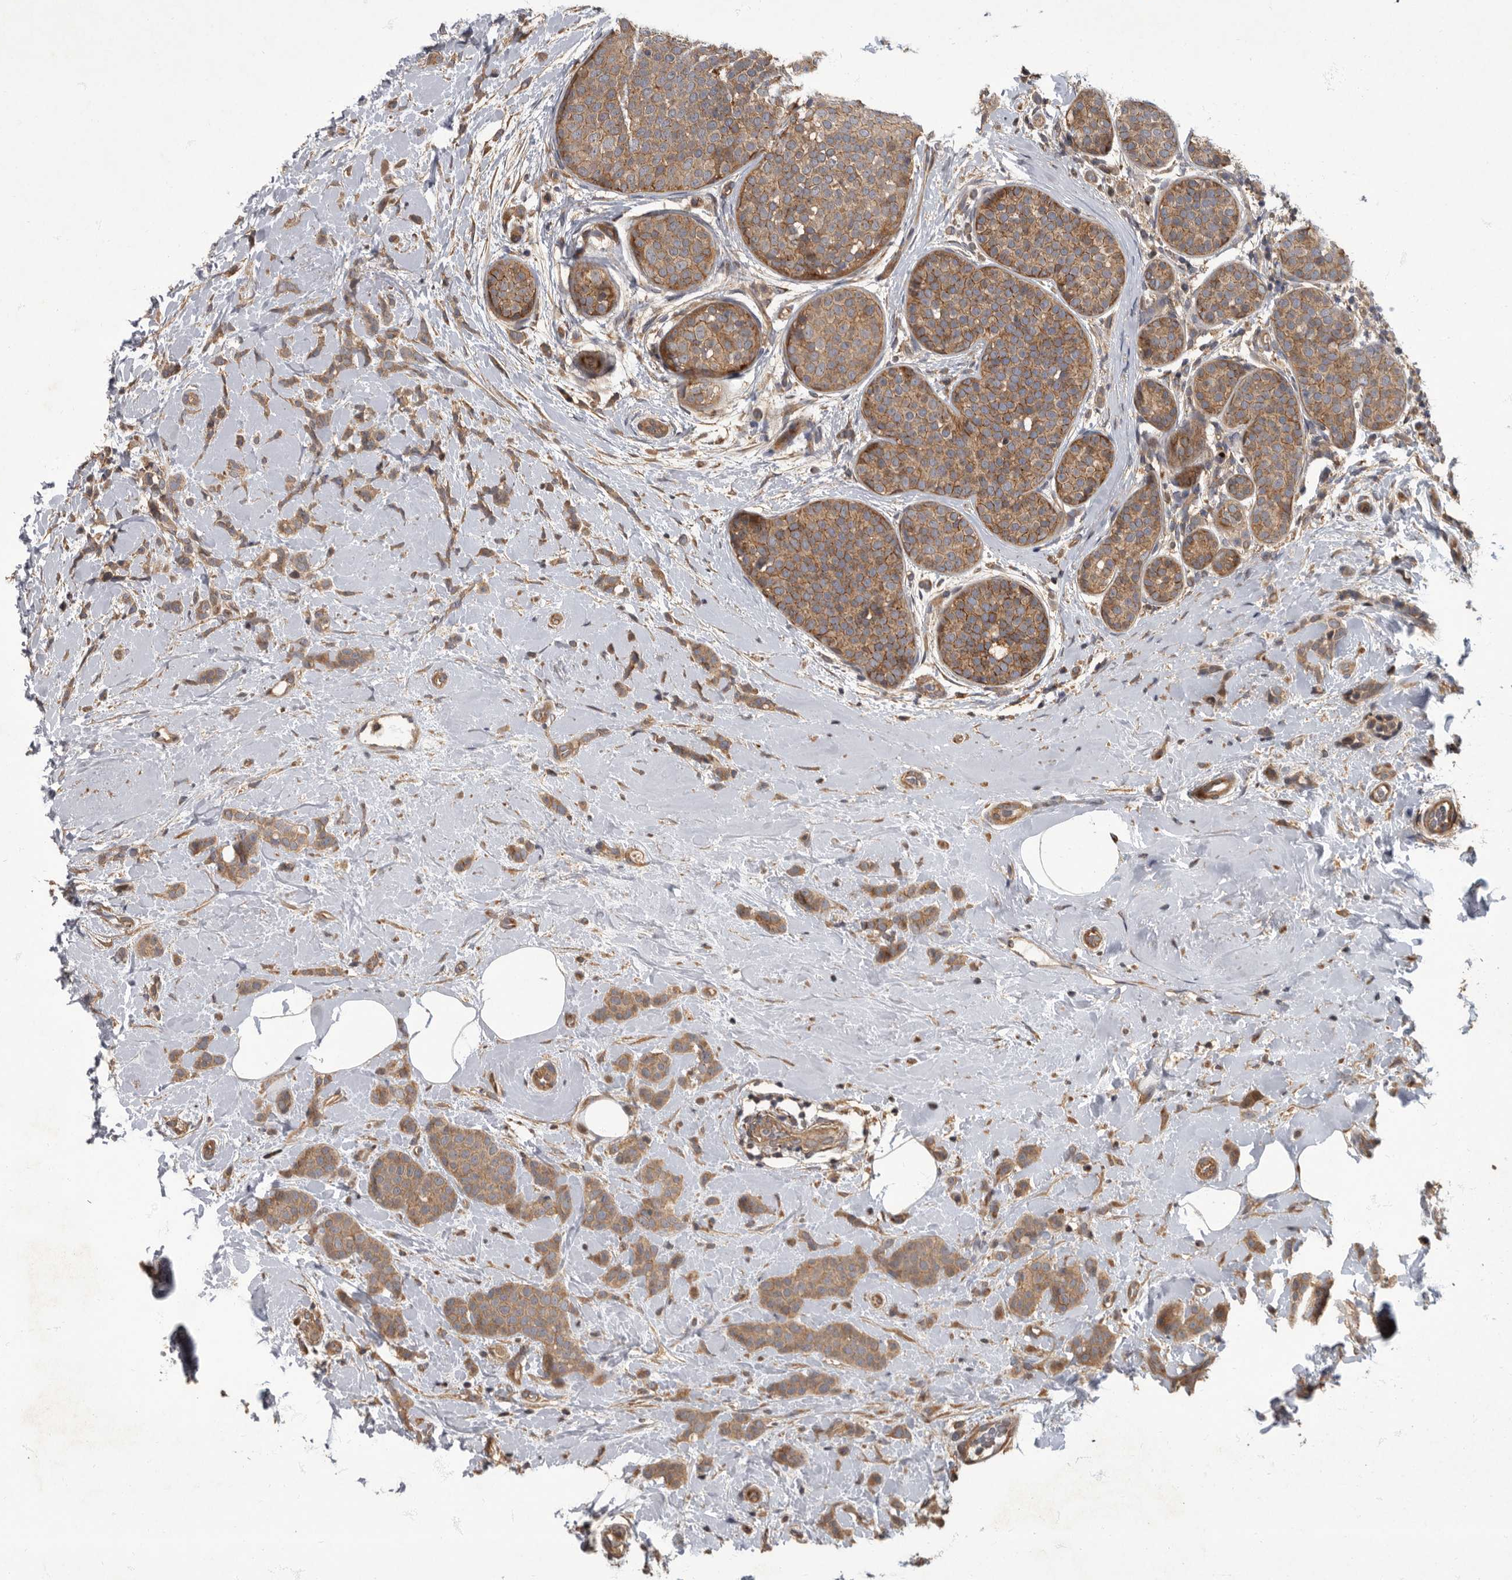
{"staining": {"intensity": "moderate", "quantity": ">75%", "location": "cytoplasmic/membranous"}, "tissue": "breast cancer", "cell_type": "Tumor cells", "image_type": "cancer", "snomed": [{"axis": "morphology", "description": "Lobular carcinoma, in situ"}, {"axis": "morphology", "description": "Lobular carcinoma"}, {"axis": "topography", "description": "Breast"}], "caption": "Protein staining displays moderate cytoplasmic/membranous staining in approximately >75% of tumor cells in breast lobular carcinoma.", "gene": "IQCK", "patient": {"sex": "female", "age": 41}}